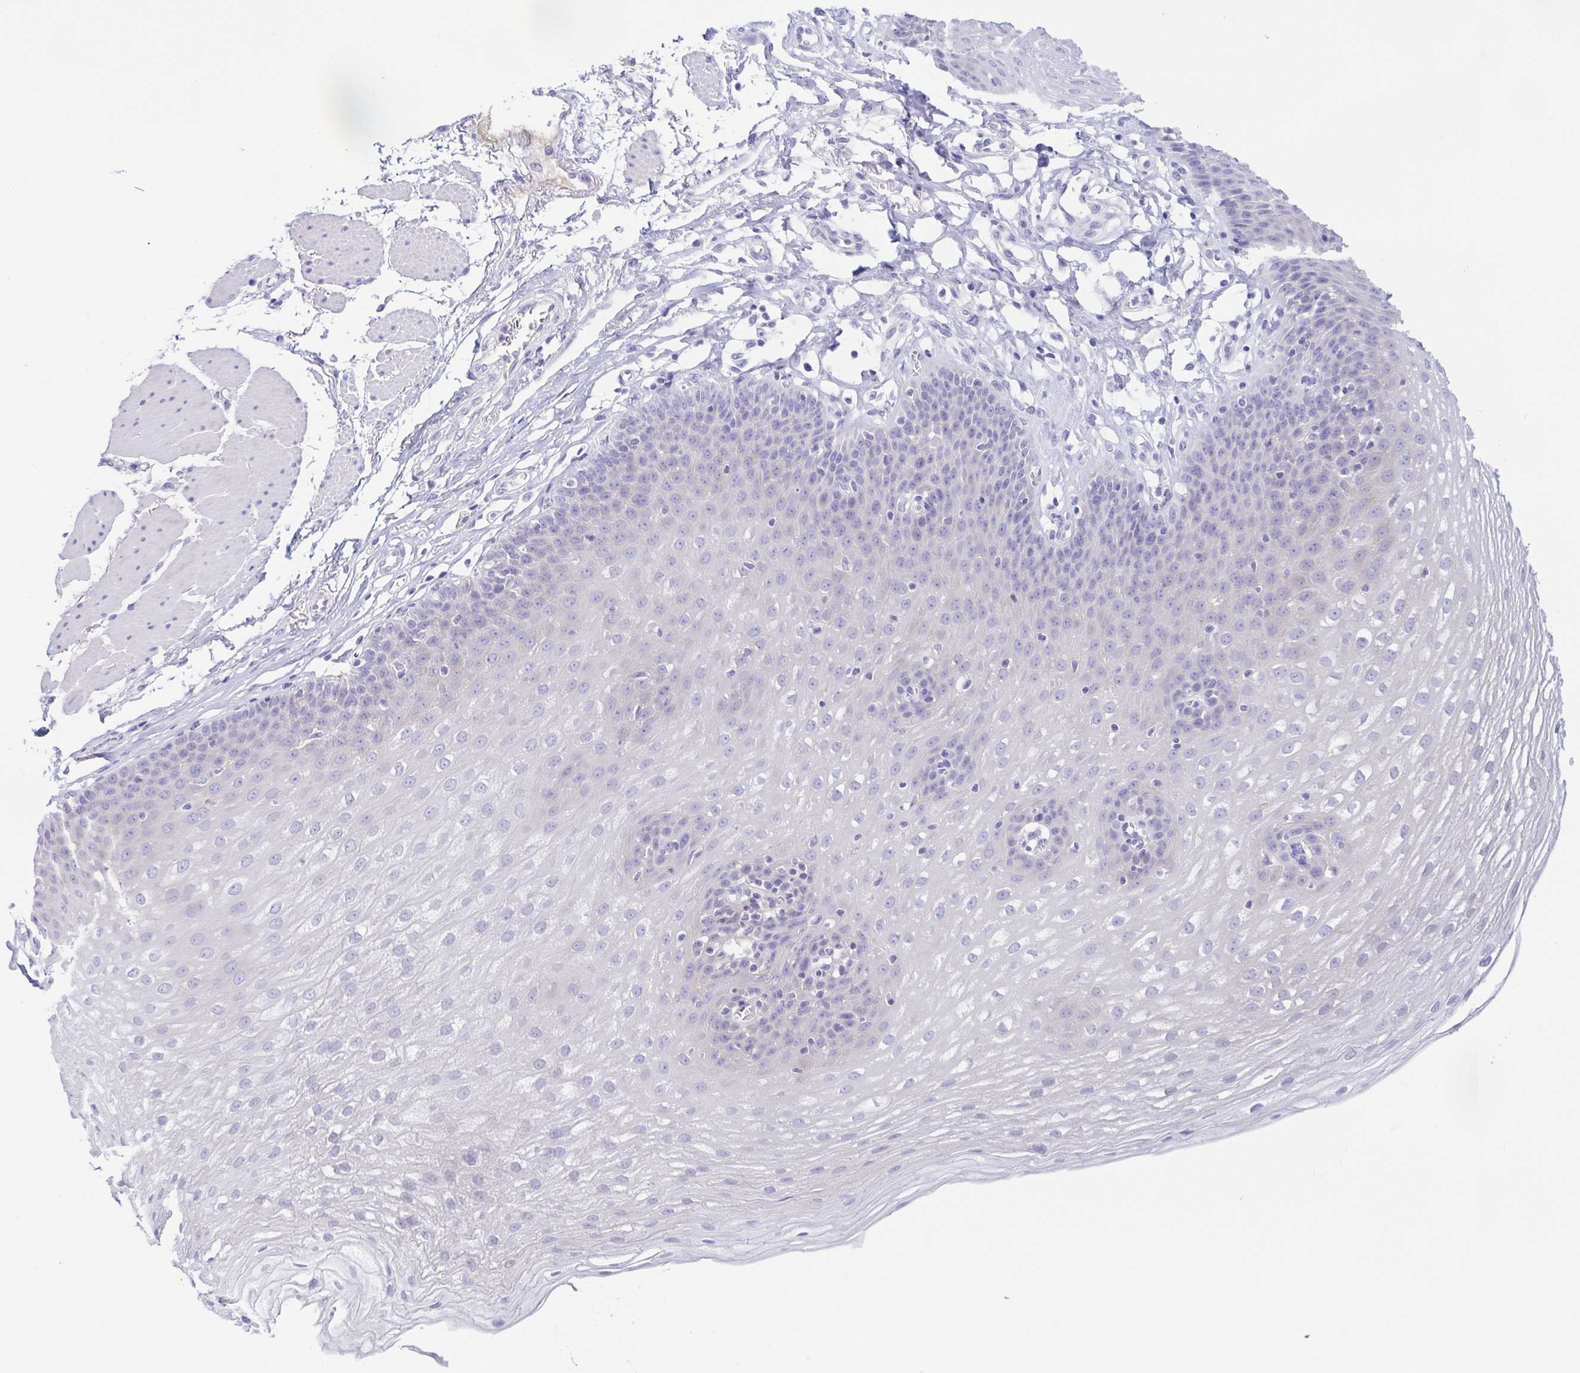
{"staining": {"intensity": "negative", "quantity": "none", "location": "none"}, "tissue": "esophagus", "cell_type": "Squamous epithelial cells", "image_type": "normal", "snomed": [{"axis": "morphology", "description": "Normal tissue, NOS"}, {"axis": "topography", "description": "Esophagus"}], "caption": "High power microscopy photomicrograph of an immunohistochemistry histopathology image of benign esophagus, revealing no significant staining in squamous epithelial cells. (DAB (3,3'-diaminobenzidine) IHC visualized using brightfield microscopy, high magnification).", "gene": "A1BG", "patient": {"sex": "female", "age": 81}}